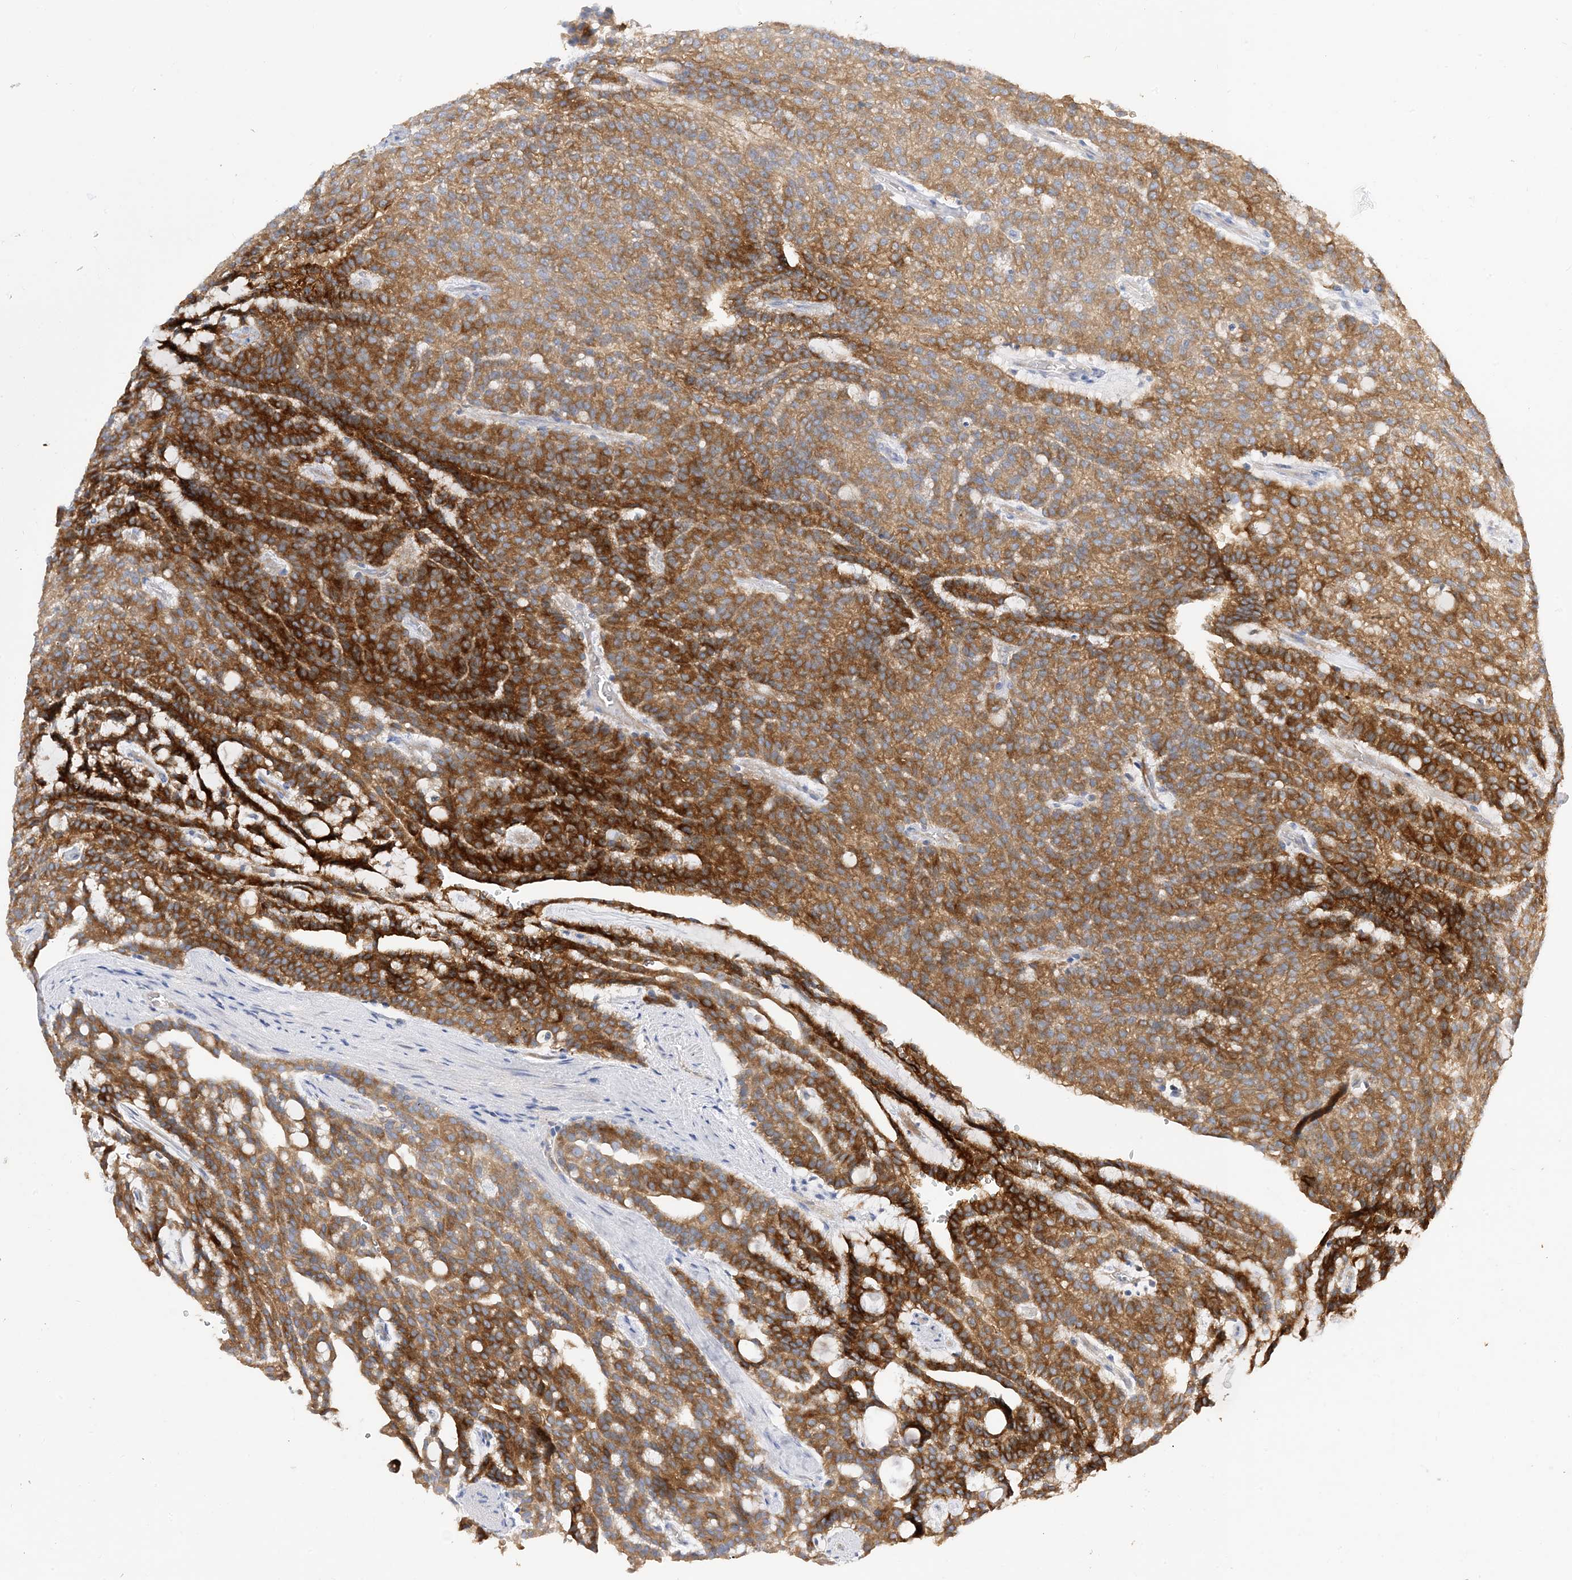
{"staining": {"intensity": "strong", "quantity": ">75%", "location": "cytoplasmic/membranous"}, "tissue": "renal cancer", "cell_type": "Tumor cells", "image_type": "cancer", "snomed": [{"axis": "morphology", "description": "Adenocarcinoma, NOS"}, {"axis": "topography", "description": "Kidney"}], "caption": "A high amount of strong cytoplasmic/membranous positivity is appreciated in about >75% of tumor cells in renal cancer tissue. The staining was performed using DAB (3,3'-diaminobenzidine), with brown indicating positive protein expression. Nuclei are stained blue with hematoxylin.", "gene": "ARV1", "patient": {"sex": "male", "age": 63}}